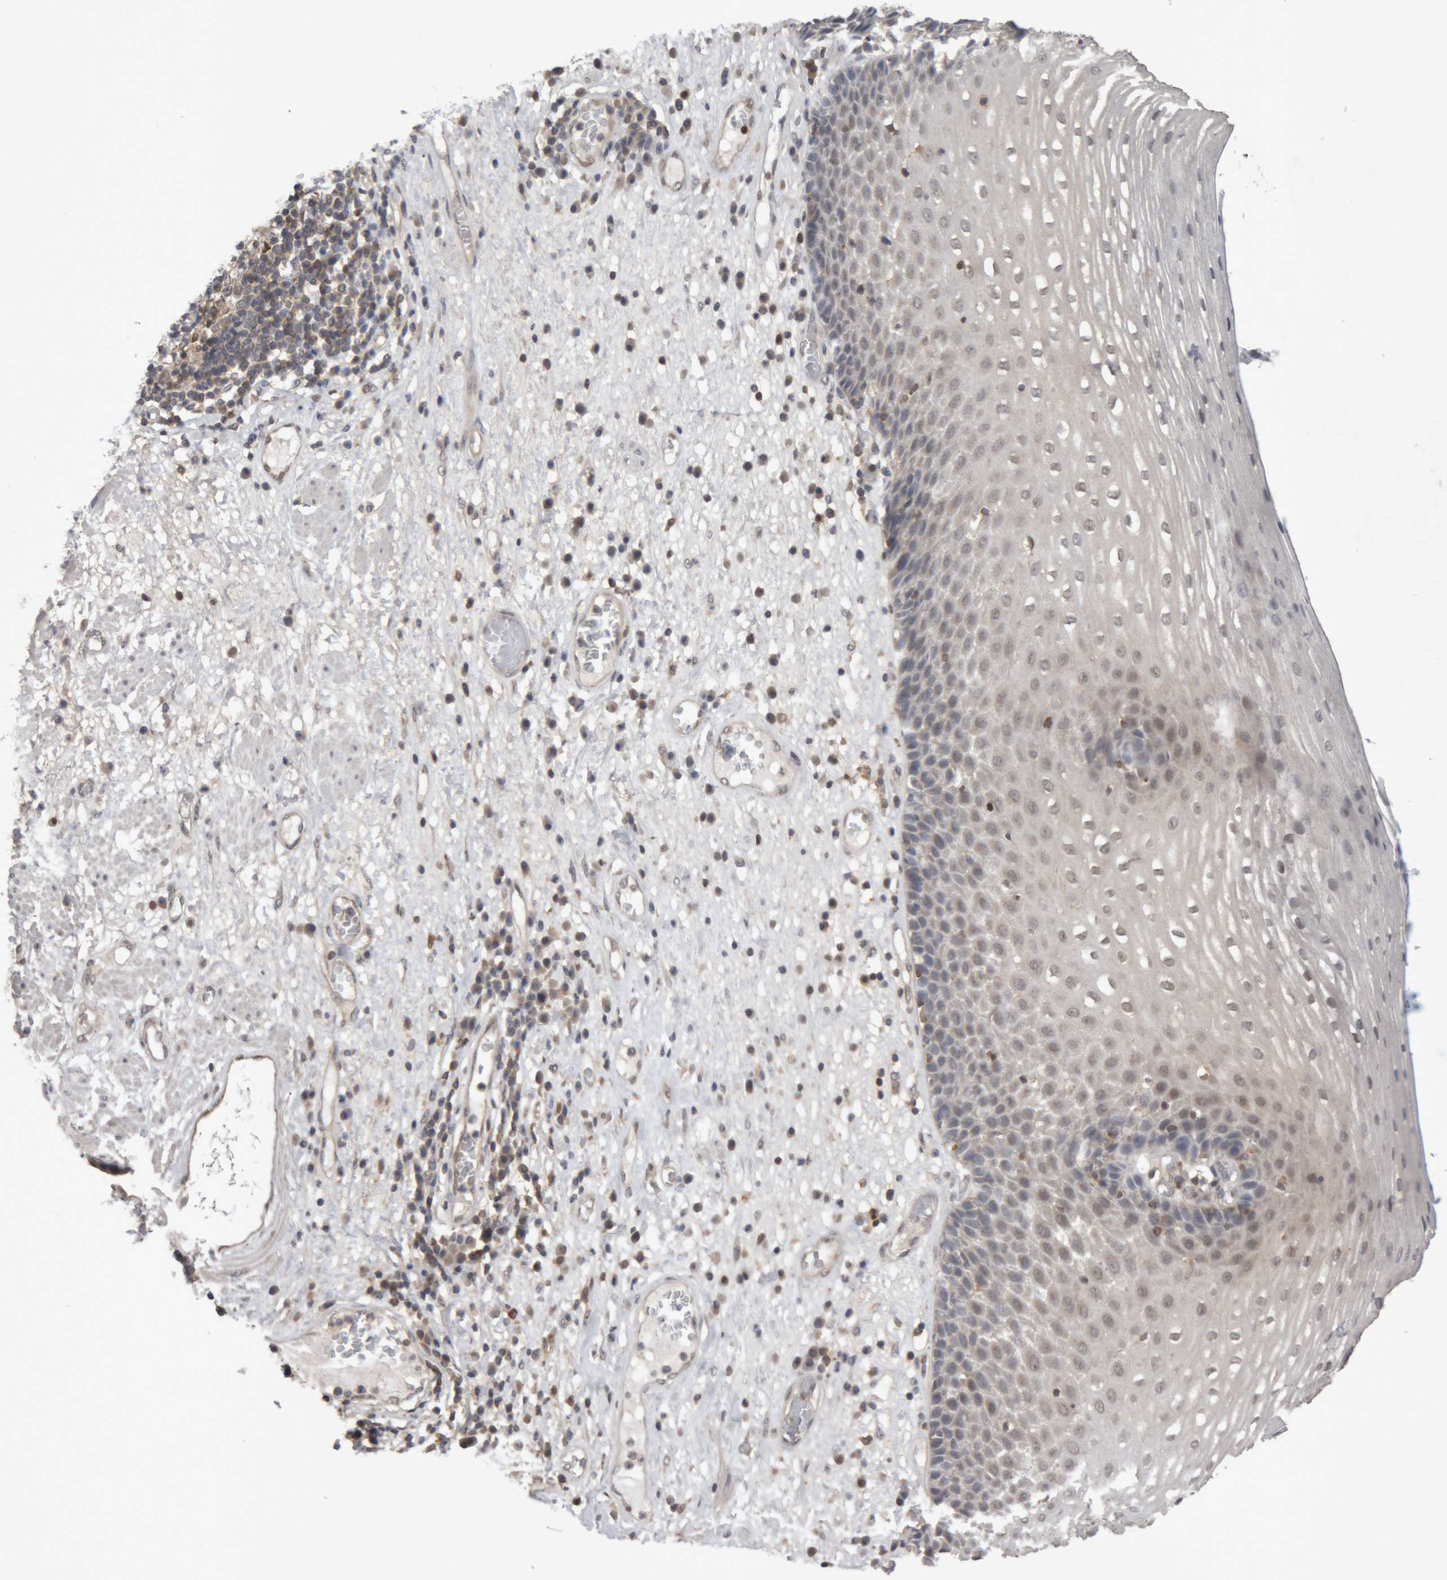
{"staining": {"intensity": "weak", "quantity": "25%-75%", "location": "nuclear"}, "tissue": "esophagus", "cell_type": "Squamous epithelial cells", "image_type": "normal", "snomed": [{"axis": "morphology", "description": "Normal tissue, NOS"}, {"axis": "morphology", "description": "Adenocarcinoma, NOS"}, {"axis": "topography", "description": "Esophagus"}], "caption": "There is low levels of weak nuclear expression in squamous epithelial cells of normal esophagus, as demonstrated by immunohistochemical staining (brown color).", "gene": "NFATC2", "patient": {"sex": "male", "age": 62}}